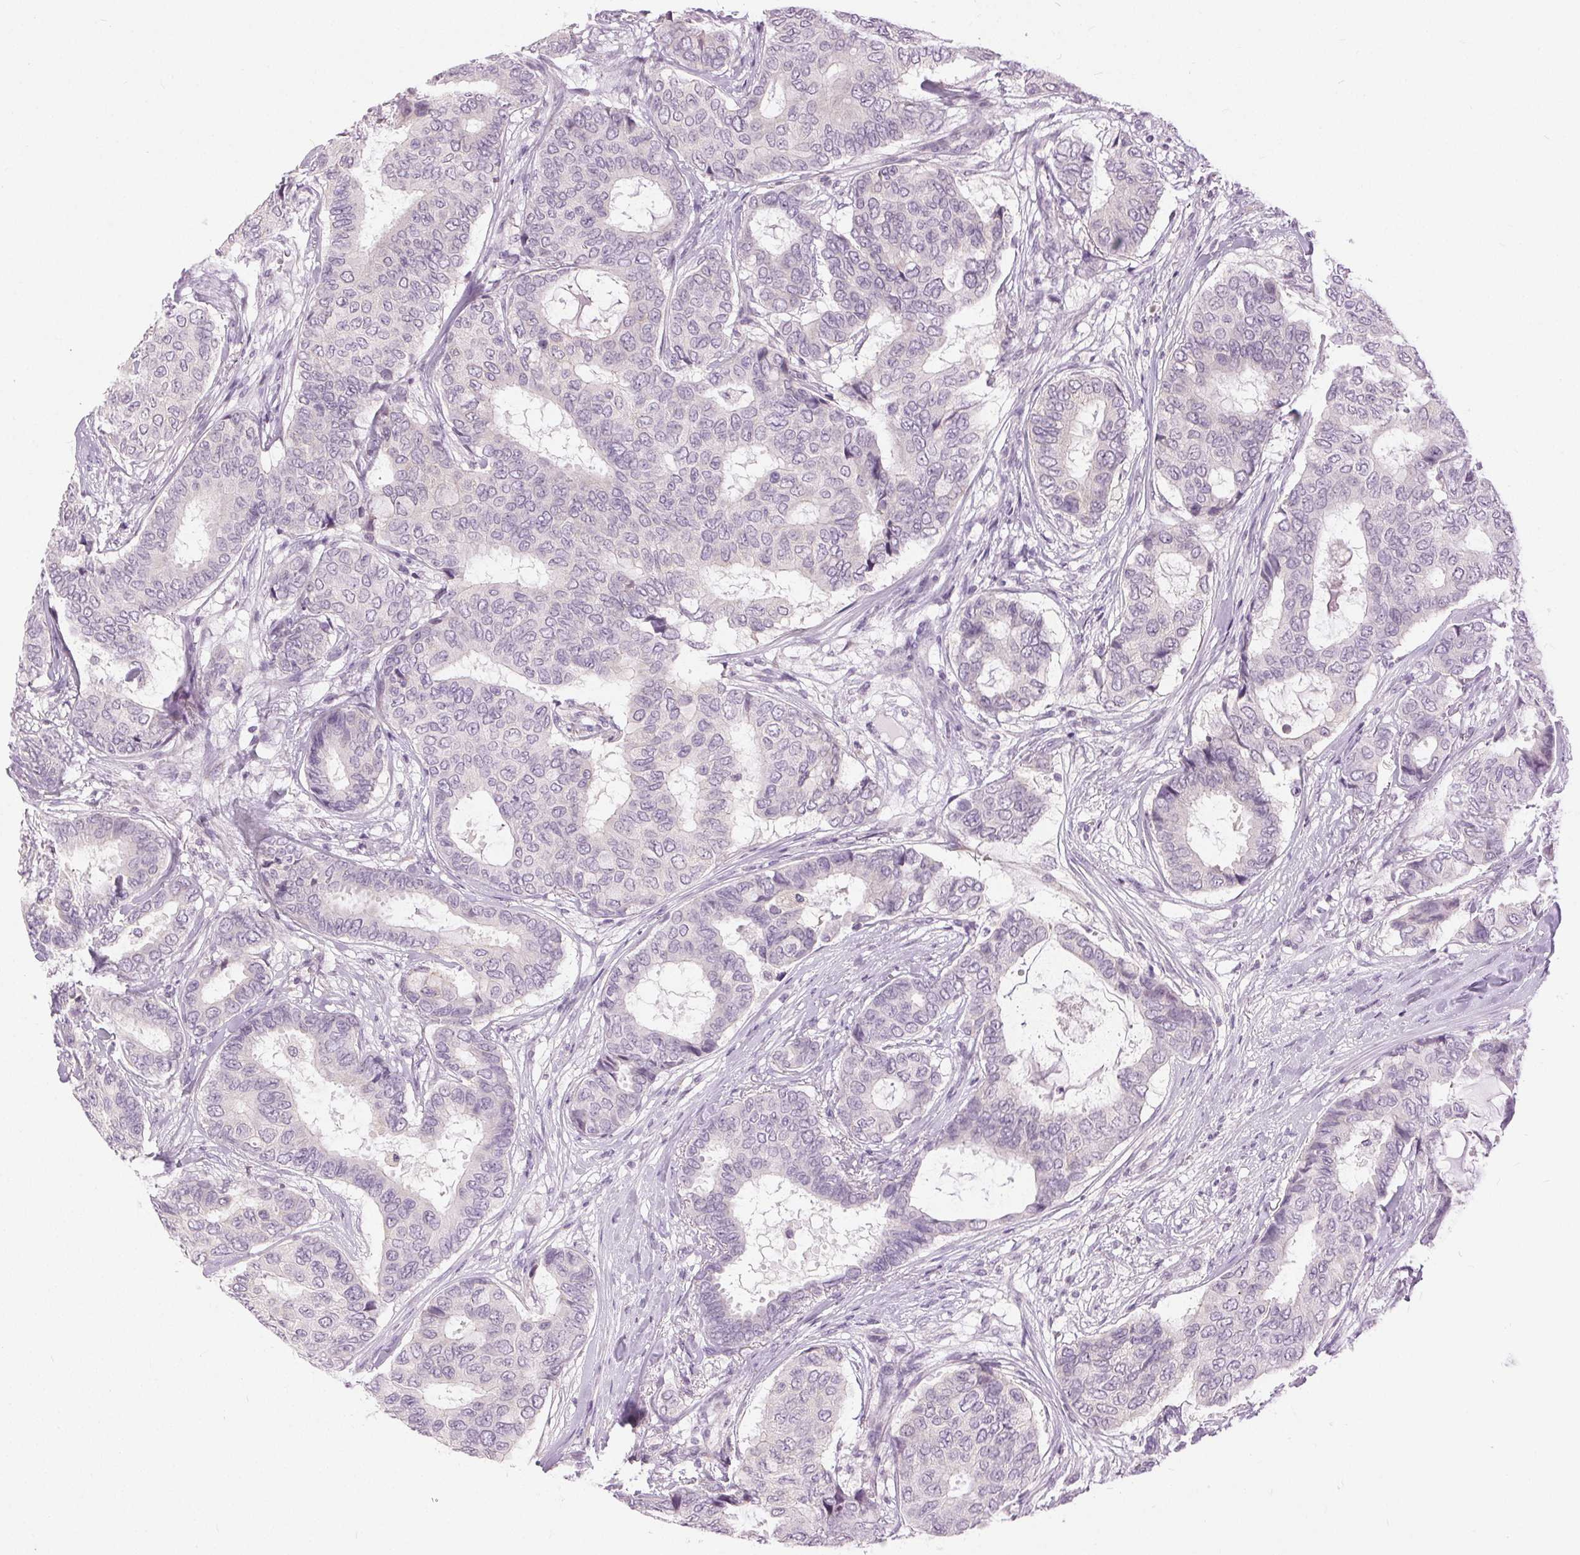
{"staining": {"intensity": "negative", "quantity": "none", "location": "none"}, "tissue": "breast cancer", "cell_type": "Tumor cells", "image_type": "cancer", "snomed": [{"axis": "morphology", "description": "Duct carcinoma"}, {"axis": "topography", "description": "Breast"}], "caption": "An immunohistochemistry micrograph of infiltrating ductal carcinoma (breast) is shown. There is no staining in tumor cells of infiltrating ductal carcinoma (breast). Brightfield microscopy of immunohistochemistry (IHC) stained with DAB (brown) and hematoxylin (blue), captured at high magnification.", "gene": "DSG3", "patient": {"sex": "female", "age": 75}}